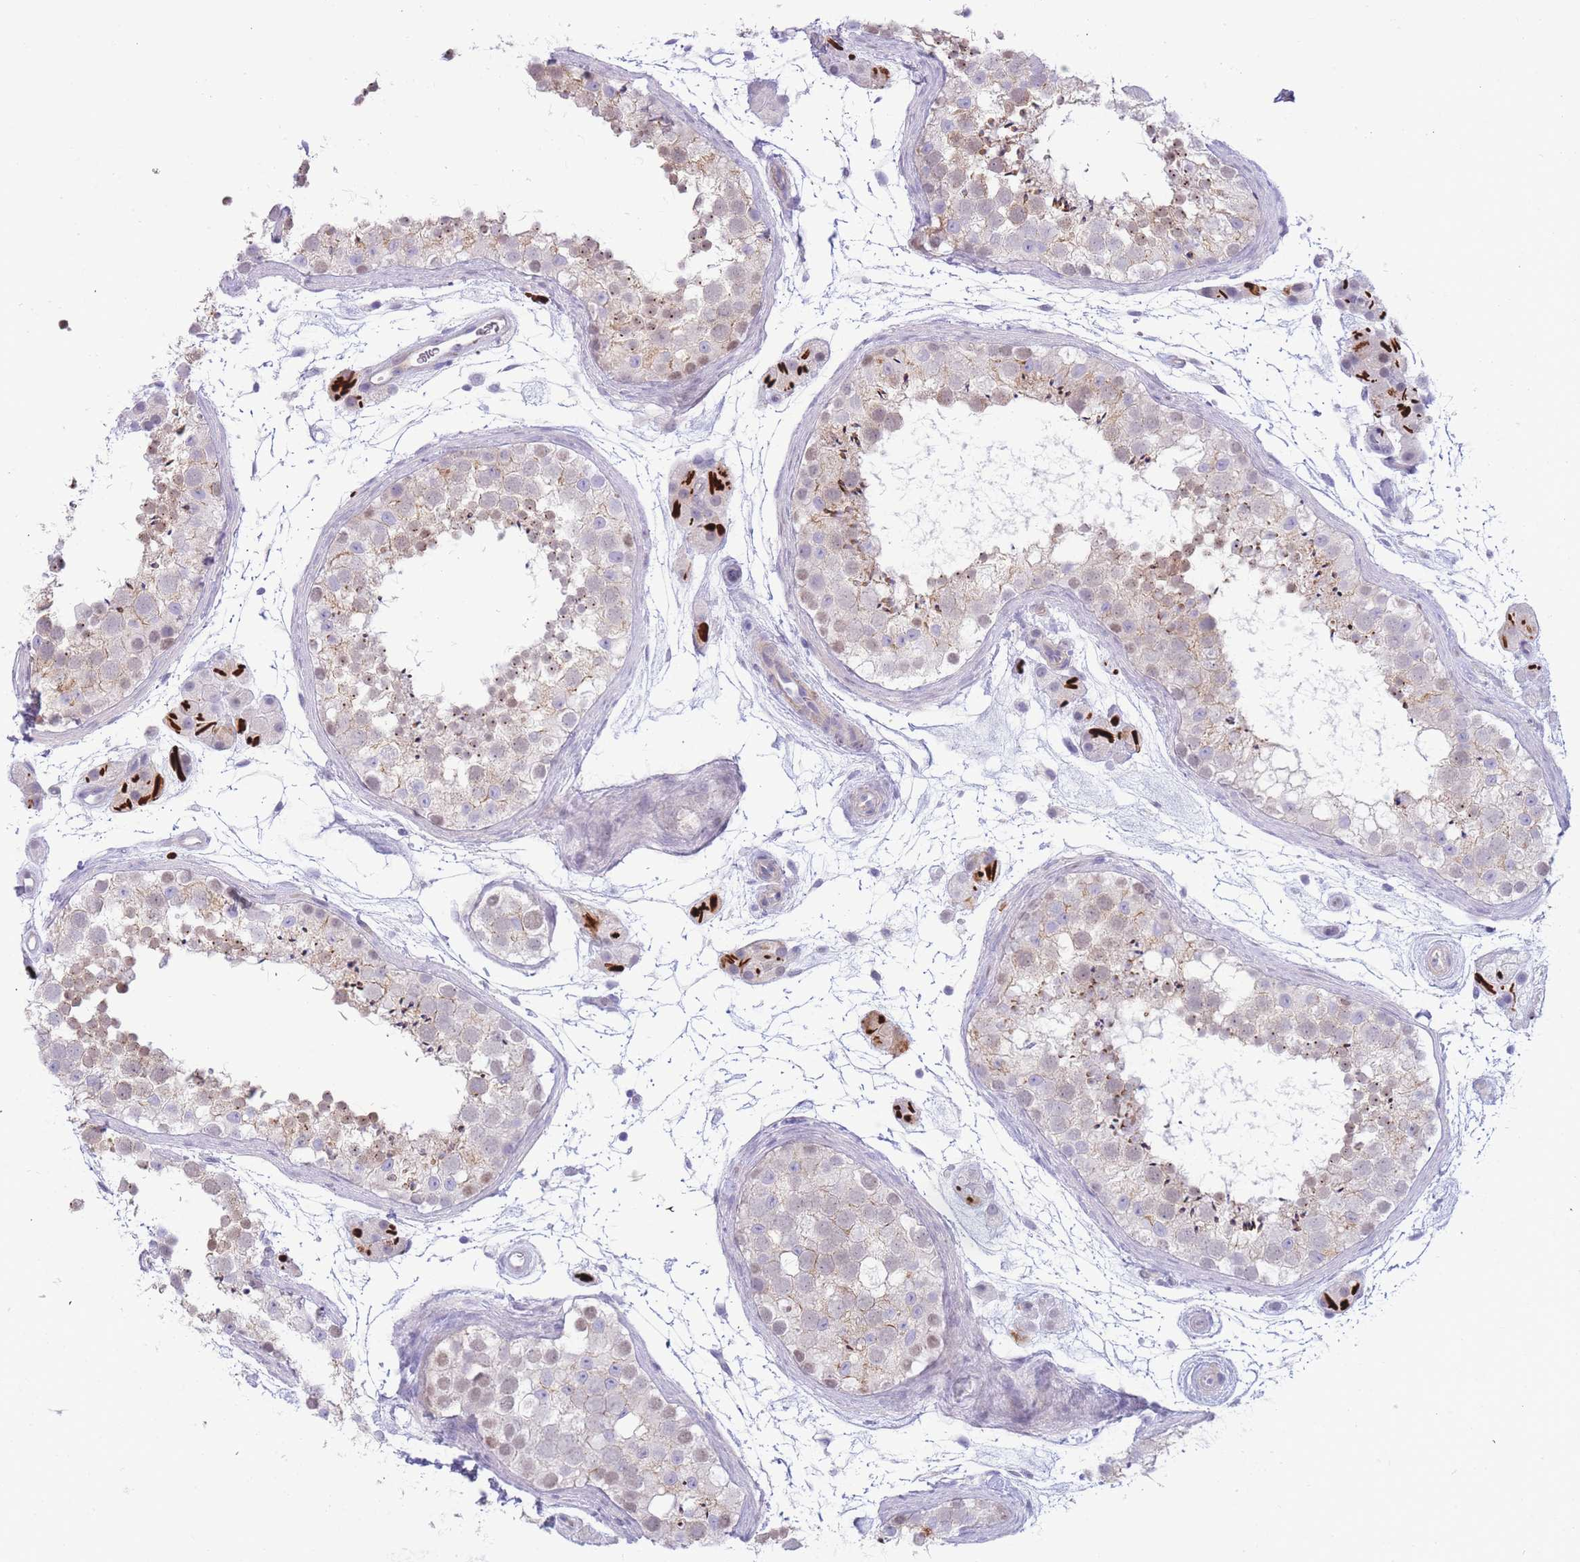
{"staining": {"intensity": "weak", "quantity": "25%-75%", "location": "cytoplasmic/membranous,nuclear"}, "tissue": "testis", "cell_type": "Cells in seminiferous ducts", "image_type": "normal", "snomed": [{"axis": "morphology", "description": "Normal tissue, NOS"}, {"axis": "topography", "description": "Testis"}], "caption": "Testis stained with IHC displays weak cytoplasmic/membranous,nuclear positivity in approximately 25%-75% of cells in seminiferous ducts.", "gene": "PRR23A", "patient": {"sex": "male", "age": 41}}